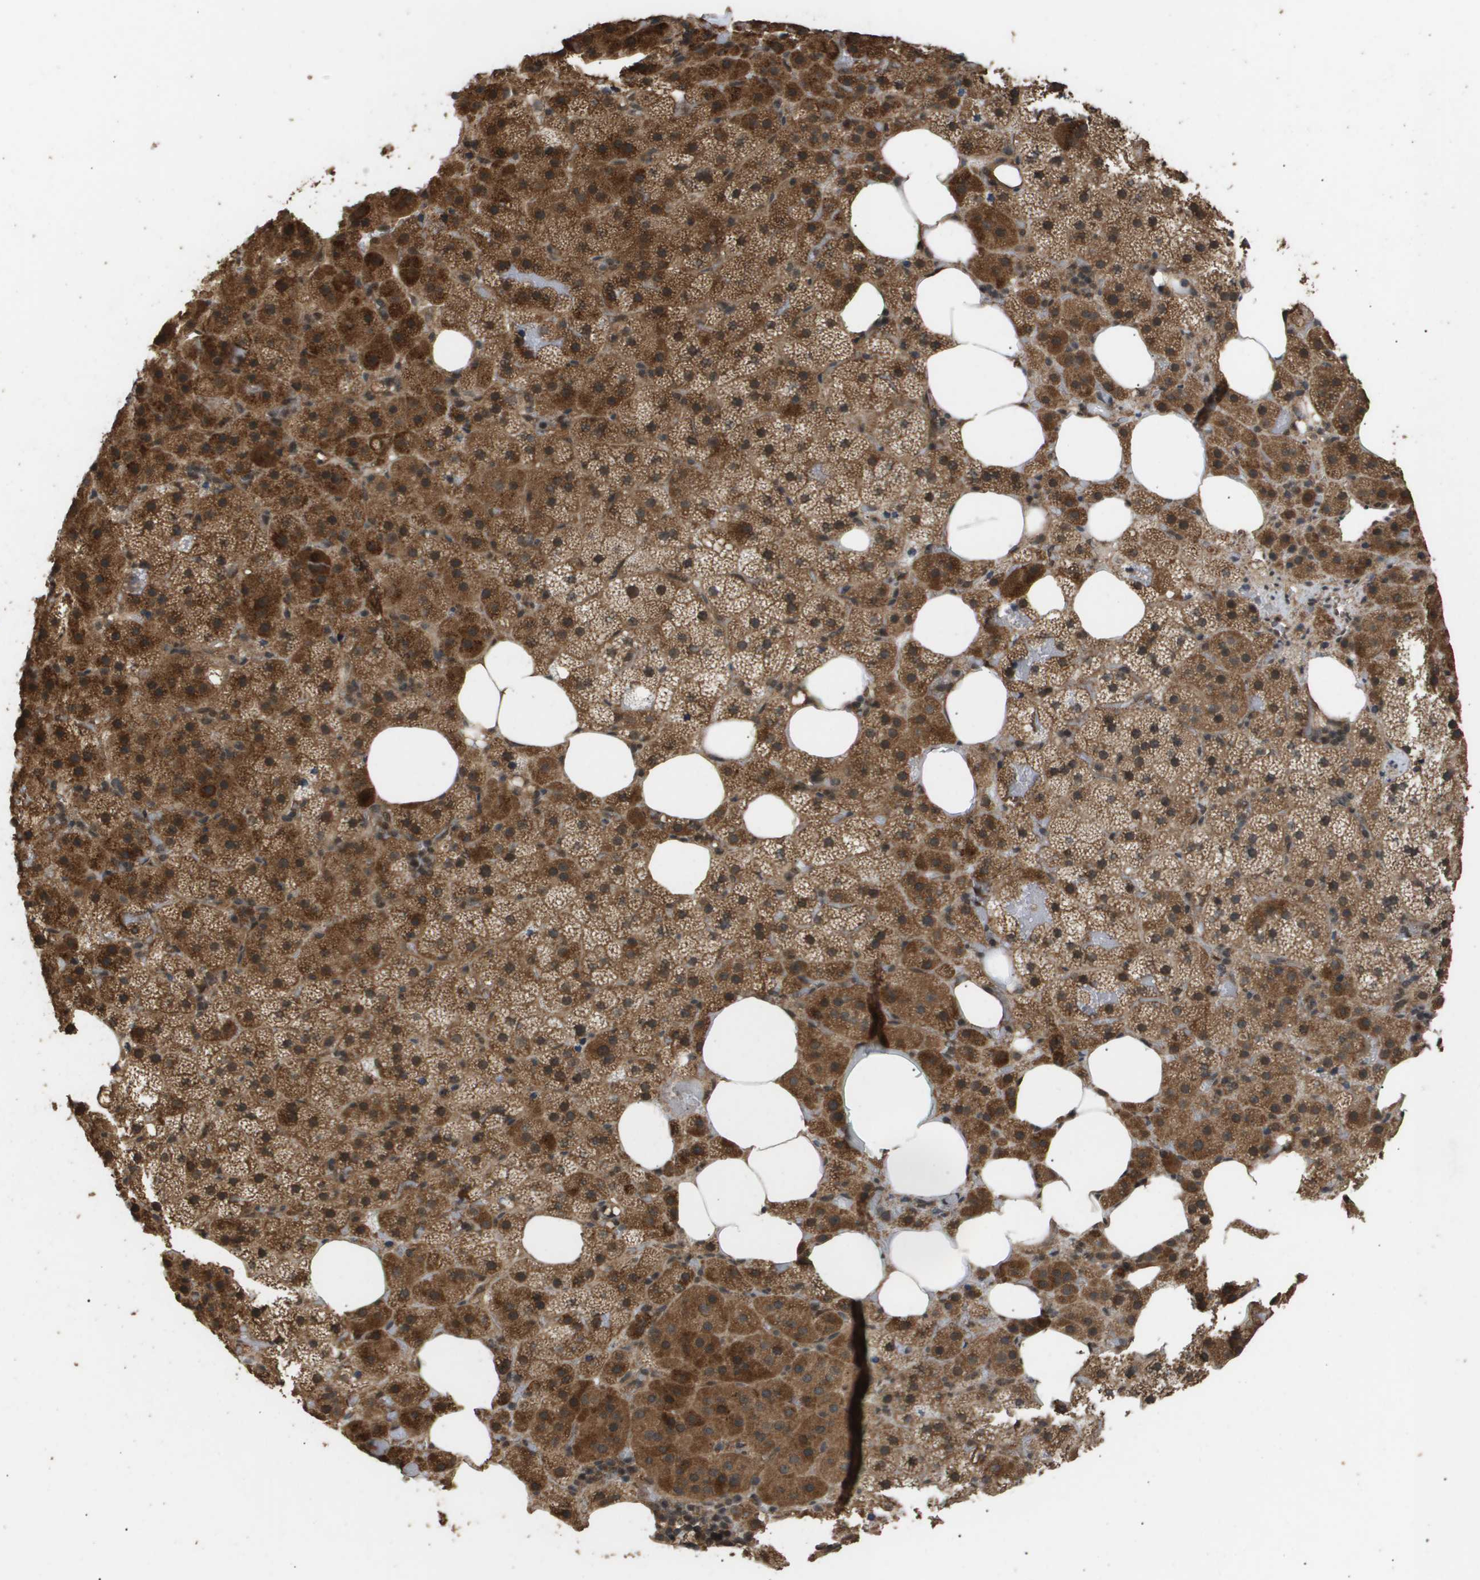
{"staining": {"intensity": "moderate", "quantity": ">75%", "location": "cytoplasmic/membranous"}, "tissue": "adrenal gland", "cell_type": "Glandular cells", "image_type": "normal", "snomed": [{"axis": "morphology", "description": "Normal tissue, NOS"}, {"axis": "topography", "description": "Adrenal gland"}], "caption": "Immunohistochemical staining of normal human adrenal gland displays medium levels of moderate cytoplasmic/membranous positivity in about >75% of glandular cells.", "gene": "ING1", "patient": {"sex": "female", "age": 59}}